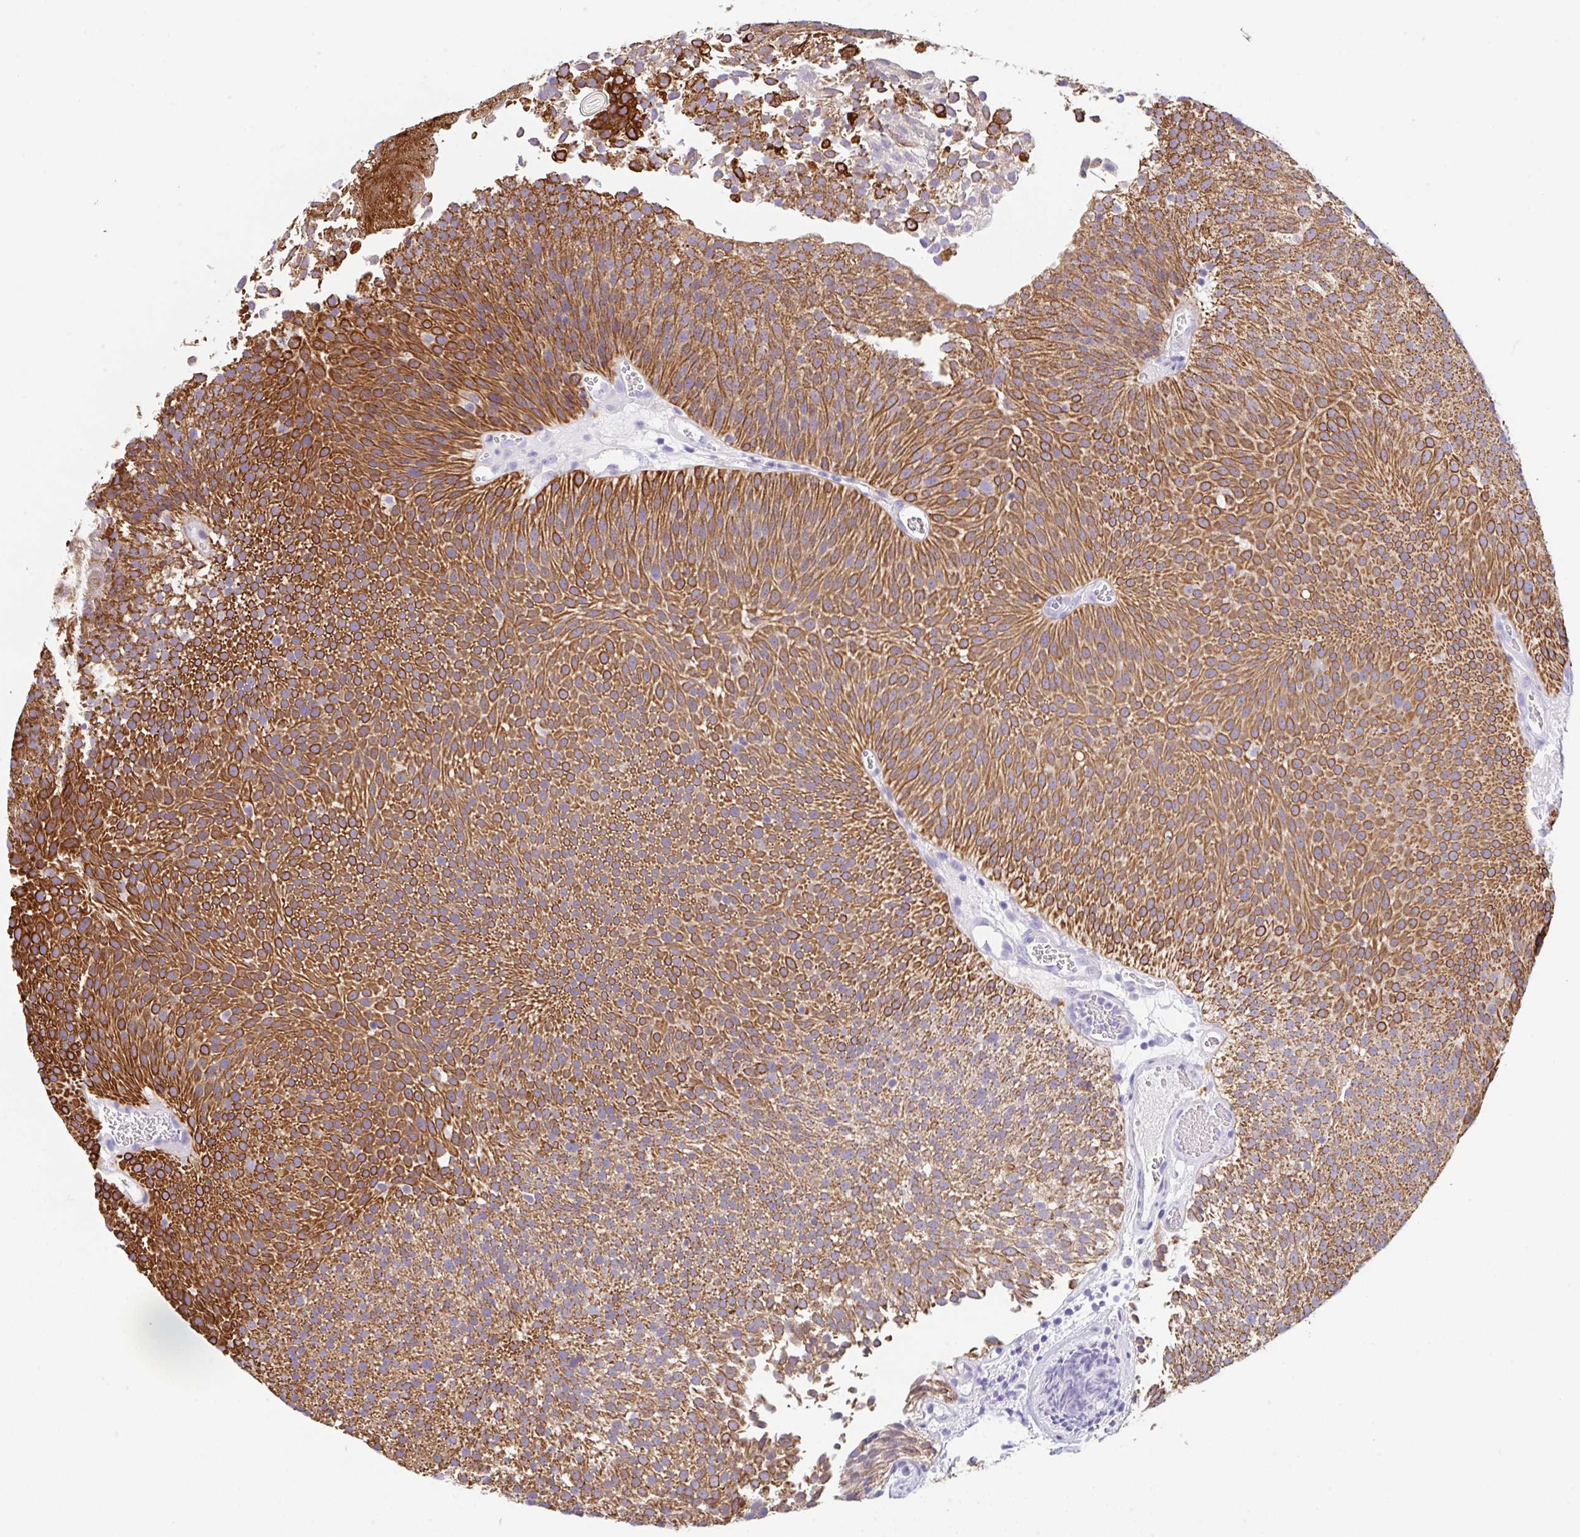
{"staining": {"intensity": "strong", "quantity": ">75%", "location": "cytoplasmic/membranous"}, "tissue": "urothelial cancer", "cell_type": "Tumor cells", "image_type": "cancer", "snomed": [{"axis": "morphology", "description": "Urothelial carcinoma, Low grade"}, {"axis": "topography", "description": "Urinary bladder"}], "caption": "Urothelial cancer stained with a protein marker displays strong staining in tumor cells.", "gene": "TRAF4", "patient": {"sex": "female", "age": 79}}